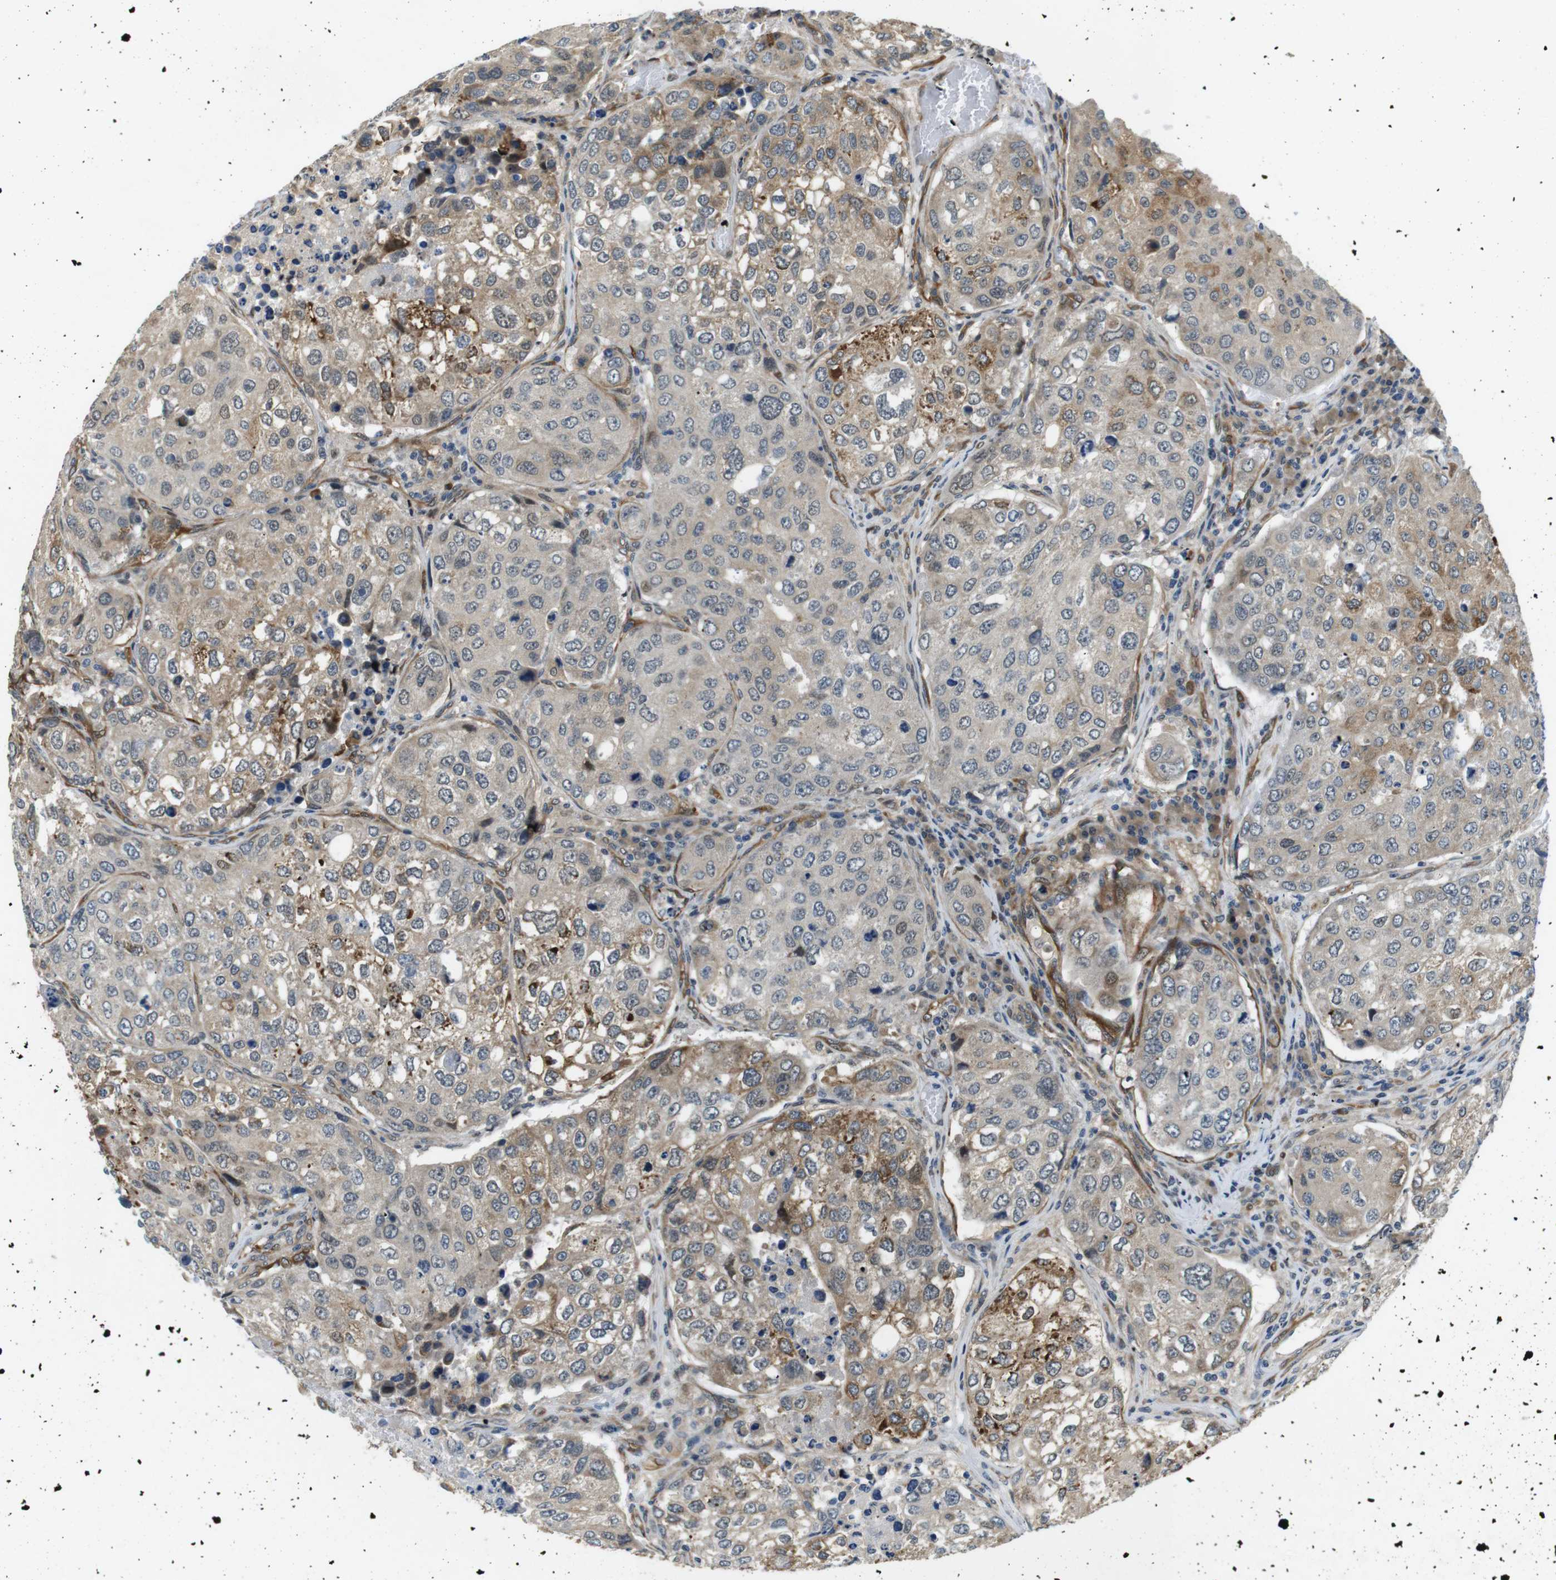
{"staining": {"intensity": "moderate", "quantity": "<25%", "location": "cytoplasmic/membranous"}, "tissue": "urothelial cancer", "cell_type": "Tumor cells", "image_type": "cancer", "snomed": [{"axis": "morphology", "description": "Urothelial carcinoma, High grade"}, {"axis": "topography", "description": "Lymph node"}, {"axis": "topography", "description": "Urinary bladder"}], "caption": "Immunohistochemistry histopathology image of urothelial cancer stained for a protein (brown), which reveals low levels of moderate cytoplasmic/membranous positivity in approximately <25% of tumor cells.", "gene": "PALD1", "patient": {"sex": "male", "age": 51}}